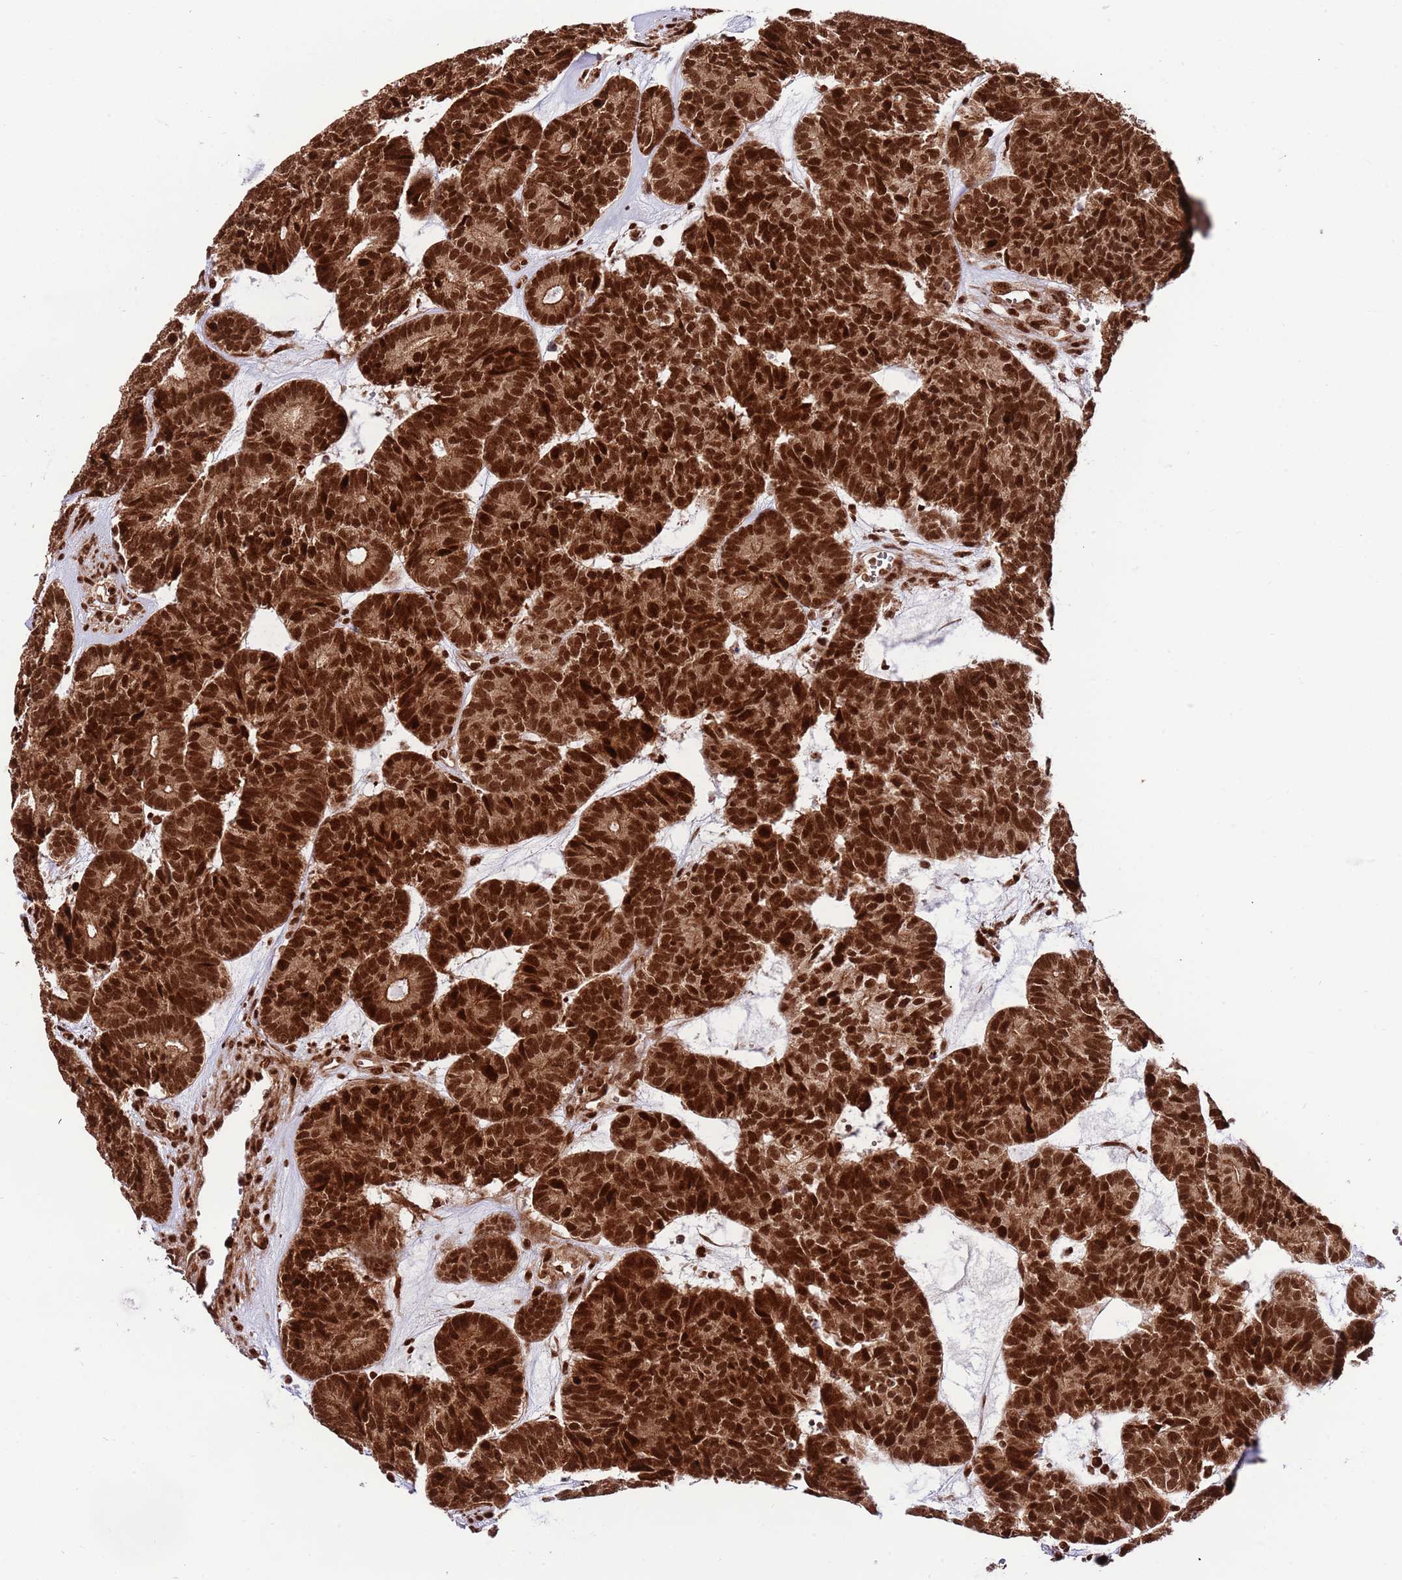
{"staining": {"intensity": "strong", "quantity": ">75%", "location": "cytoplasmic/membranous,nuclear"}, "tissue": "head and neck cancer", "cell_type": "Tumor cells", "image_type": "cancer", "snomed": [{"axis": "morphology", "description": "Adenocarcinoma, NOS"}, {"axis": "topography", "description": "Head-Neck"}], "caption": "Protein expression by immunohistochemistry demonstrates strong cytoplasmic/membranous and nuclear expression in approximately >75% of tumor cells in head and neck adenocarcinoma.", "gene": "RIF1", "patient": {"sex": "female", "age": 81}}